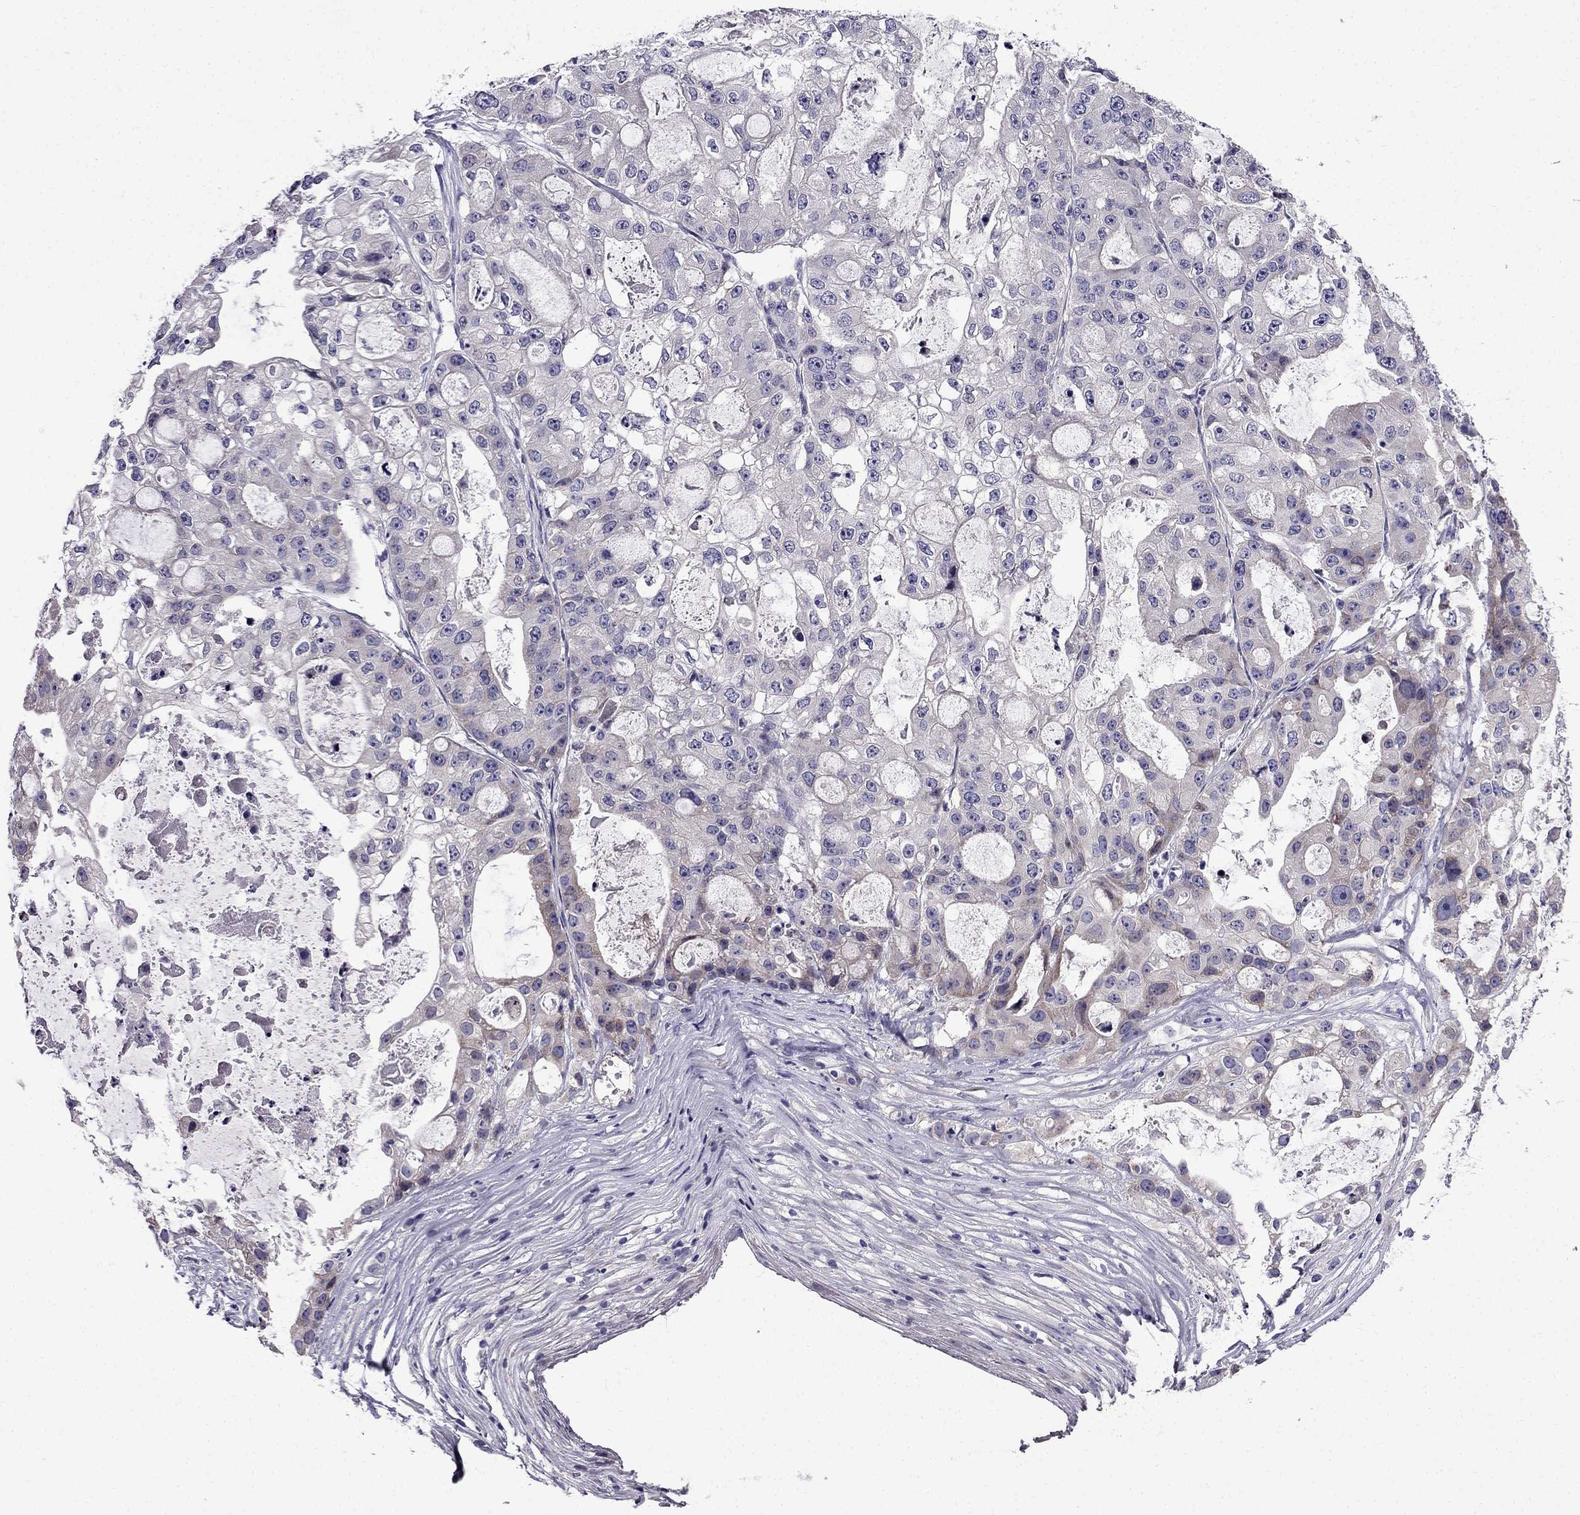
{"staining": {"intensity": "weak", "quantity": "<25%", "location": "cytoplasmic/membranous"}, "tissue": "ovarian cancer", "cell_type": "Tumor cells", "image_type": "cancer", "snomed": [{"axis": "morphology", "description": "Cystadenocarcinoma, serous, NOS"}, {"axis": "topography", "description": "Ovary"}], "caption": "An image of serous cystadenocarcinoma (ovarian) stained for a protein displays no brown staining in tumor cells.", "gene": "PI16", "patient": {"sex": "female", "age": 56}}